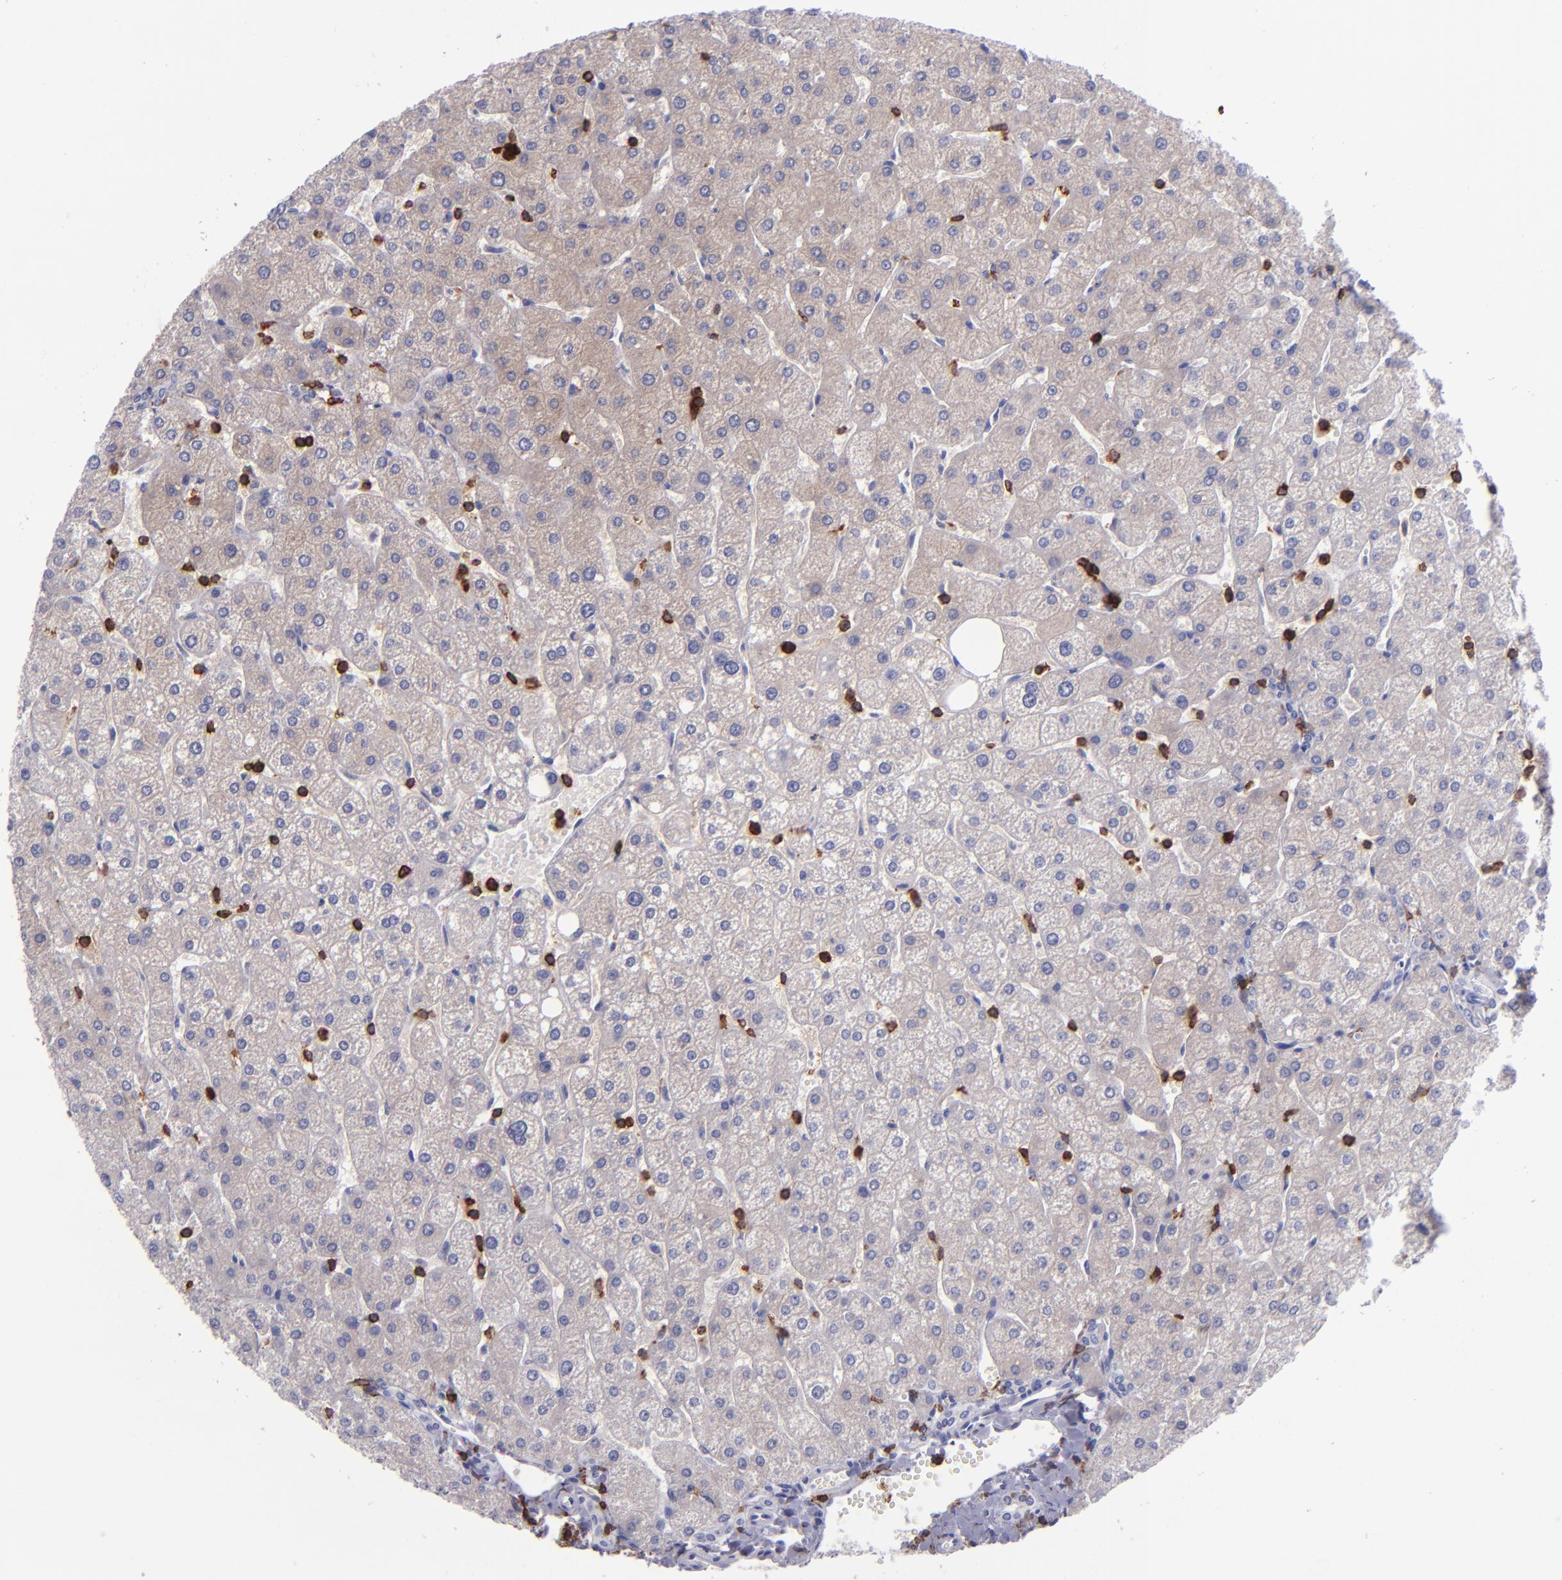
{"staining": {"intensity": "negative", "quantity": "none", "location": "none"}, "tissue": "liver", "cell_type": "Cholangiocytes", "image_type": "normal", "snomed": [{"axis": "morphology", "description": "Normal tissue, NOS"}, {"axis": "topography", "description": "Liver"}], "caption": "Micrograph shows no significant protein staining in cholangiocytes of unremarkable liver.", "gene": "ICAM3", "patient": {"sex": "male", "age": 67}}